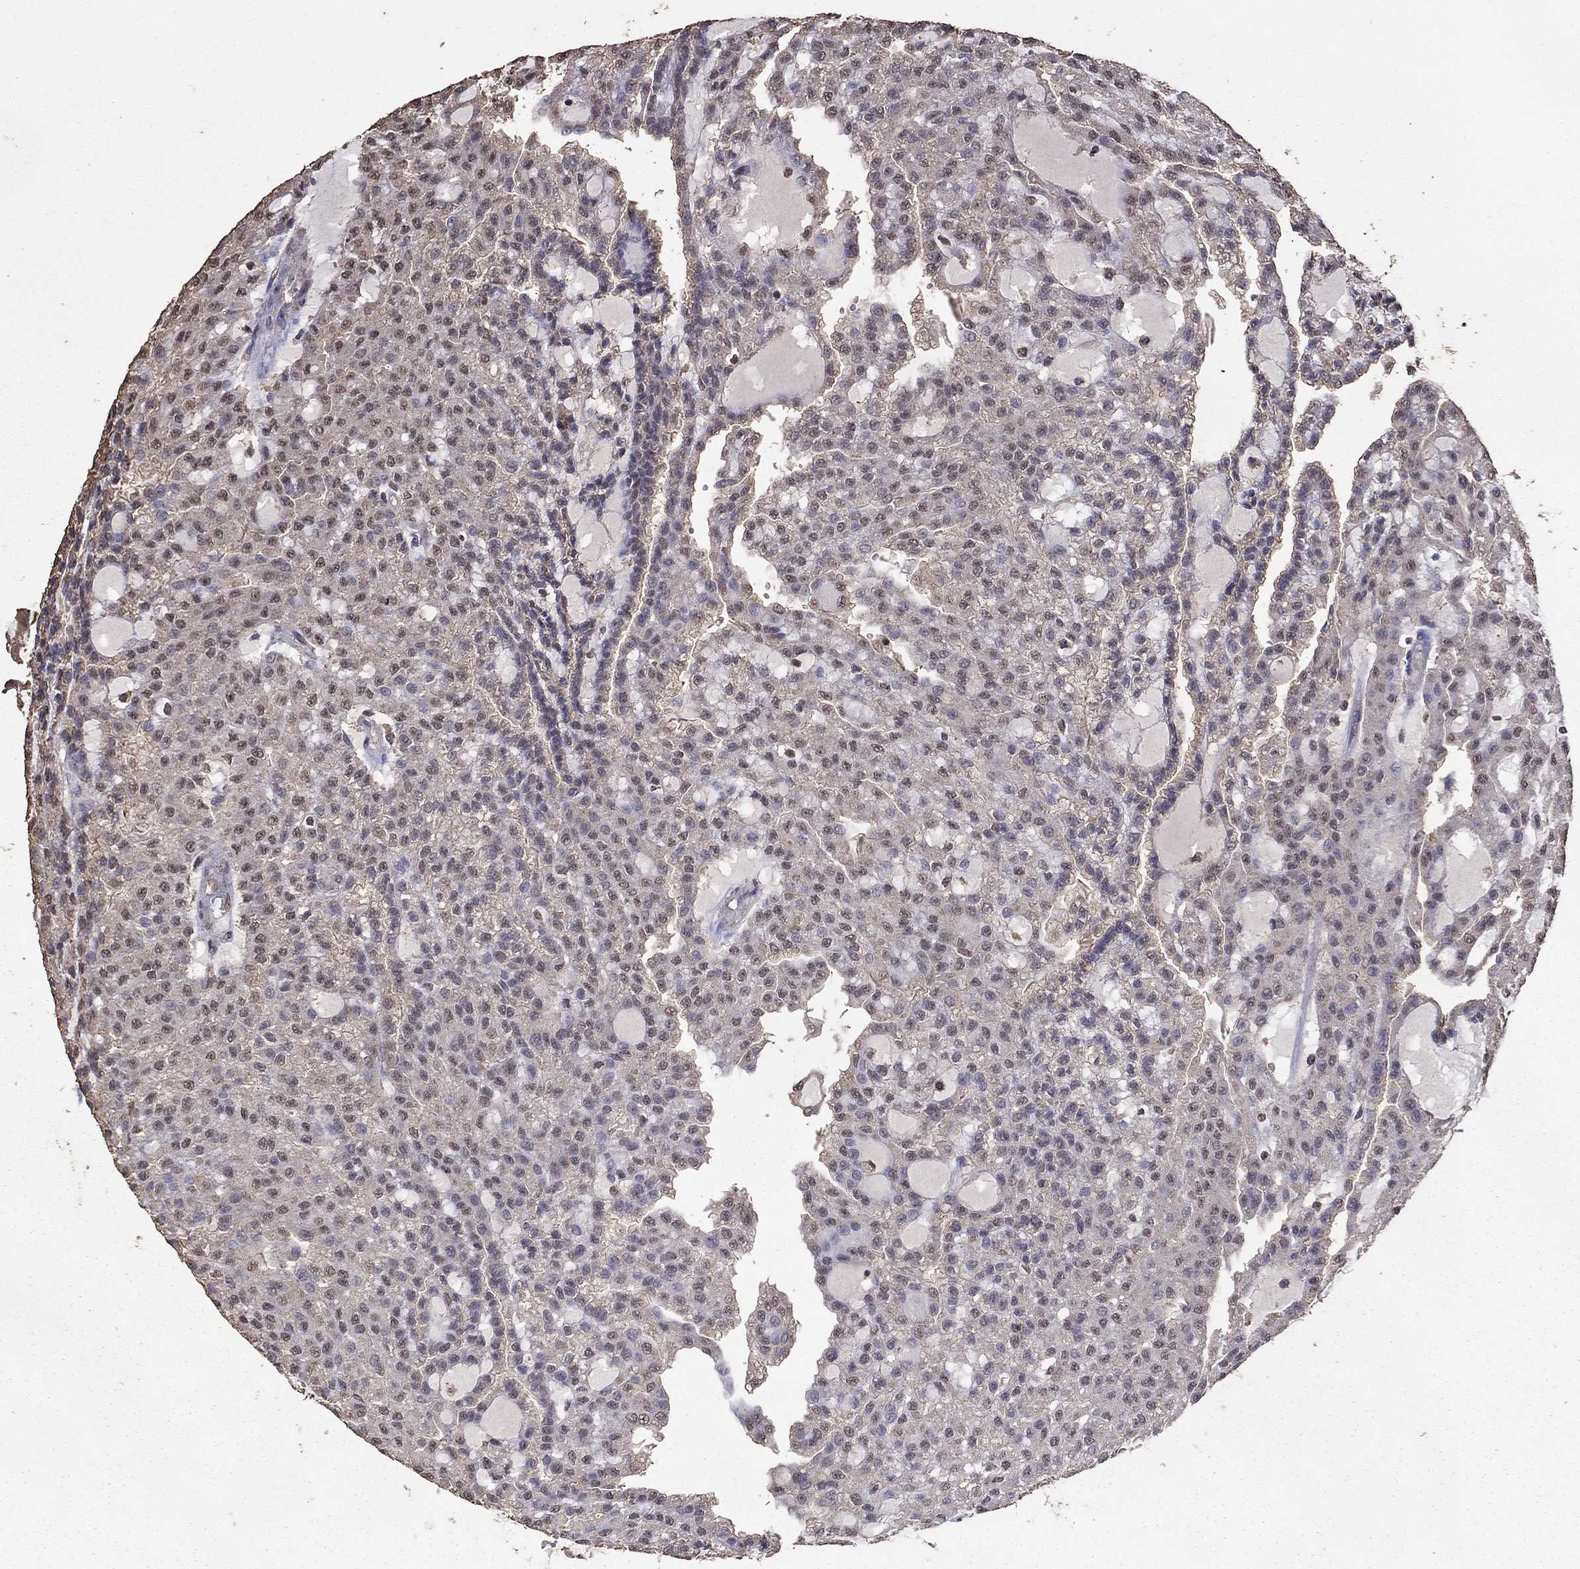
{"staining": {"intensity": "negative", "quantity": "none", "location": "none"}, "tissue": "renal cancer", "cell_type": "Tumor cells", "image_type": "cancer", "snomed": [{"axis": "morphology", "description": "Adenocarcinoma, NOS"}, {"axis": "topography", "description": "Kidney"}], "caption": "IHC of human renal cancer reveals no expression in tumor cells. (DAB immunohistochemistry (IHC), high magnification).", "gene": "SERPINA5", "patient": {"sex": "male", "age": 63}}